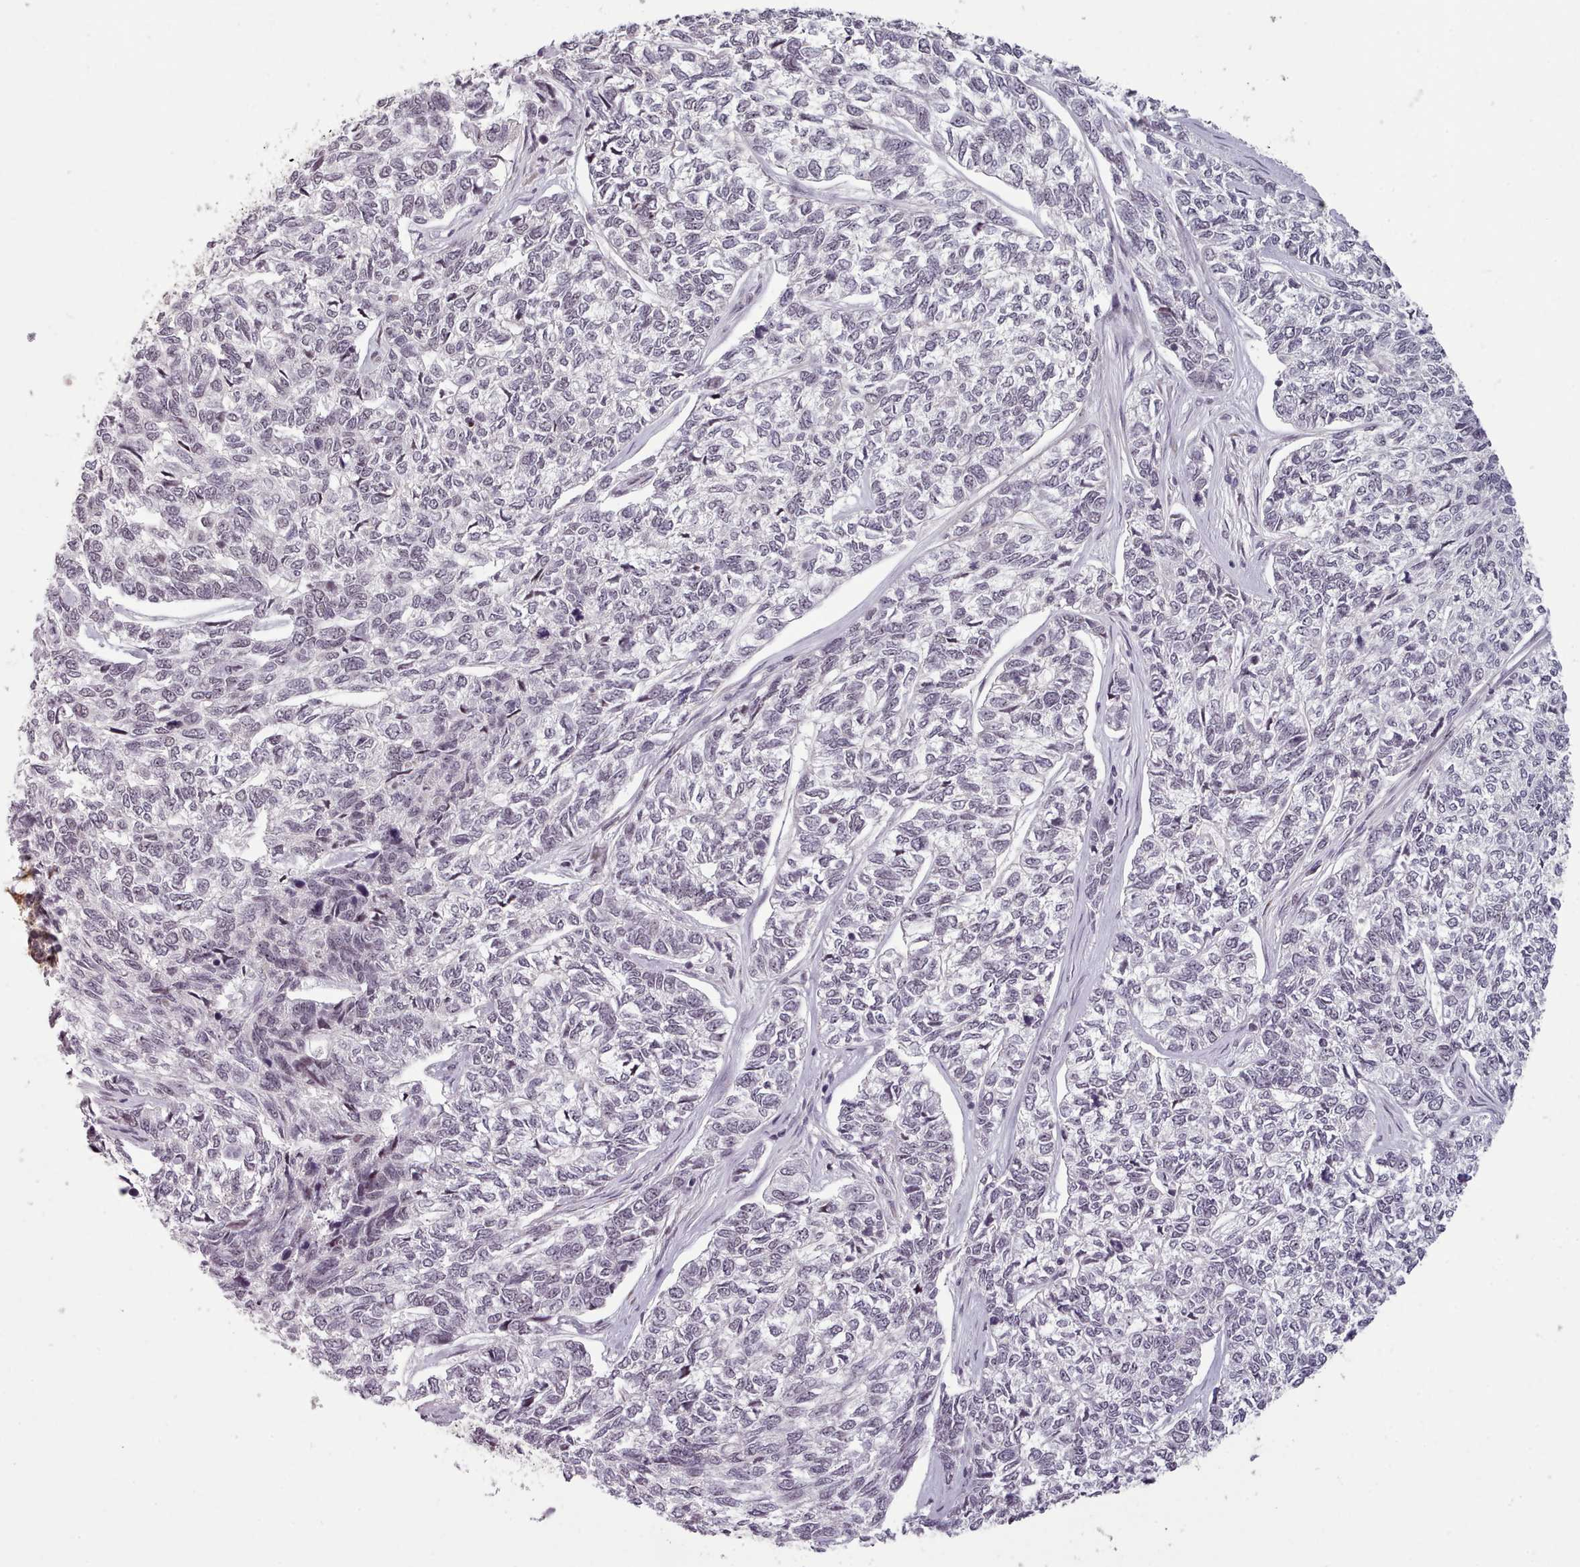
{"staining": {"intensity": "negative", "quantity": "none", "location": "none"}, "tissue": "skin cancer", "cell_type": "Tumor cells", "image_type": "cancer", "snomed": [{"axis": "morphology", "description": "Basal cell carcinoma"}, {"axis": "topography", "description": "Skin"}], "caption": "Immunohistochemistry of skin cancer reveals no positivity in tumor cells.", "gene": "SRSF9", "patient": {"sex": "female", "age": 65}}